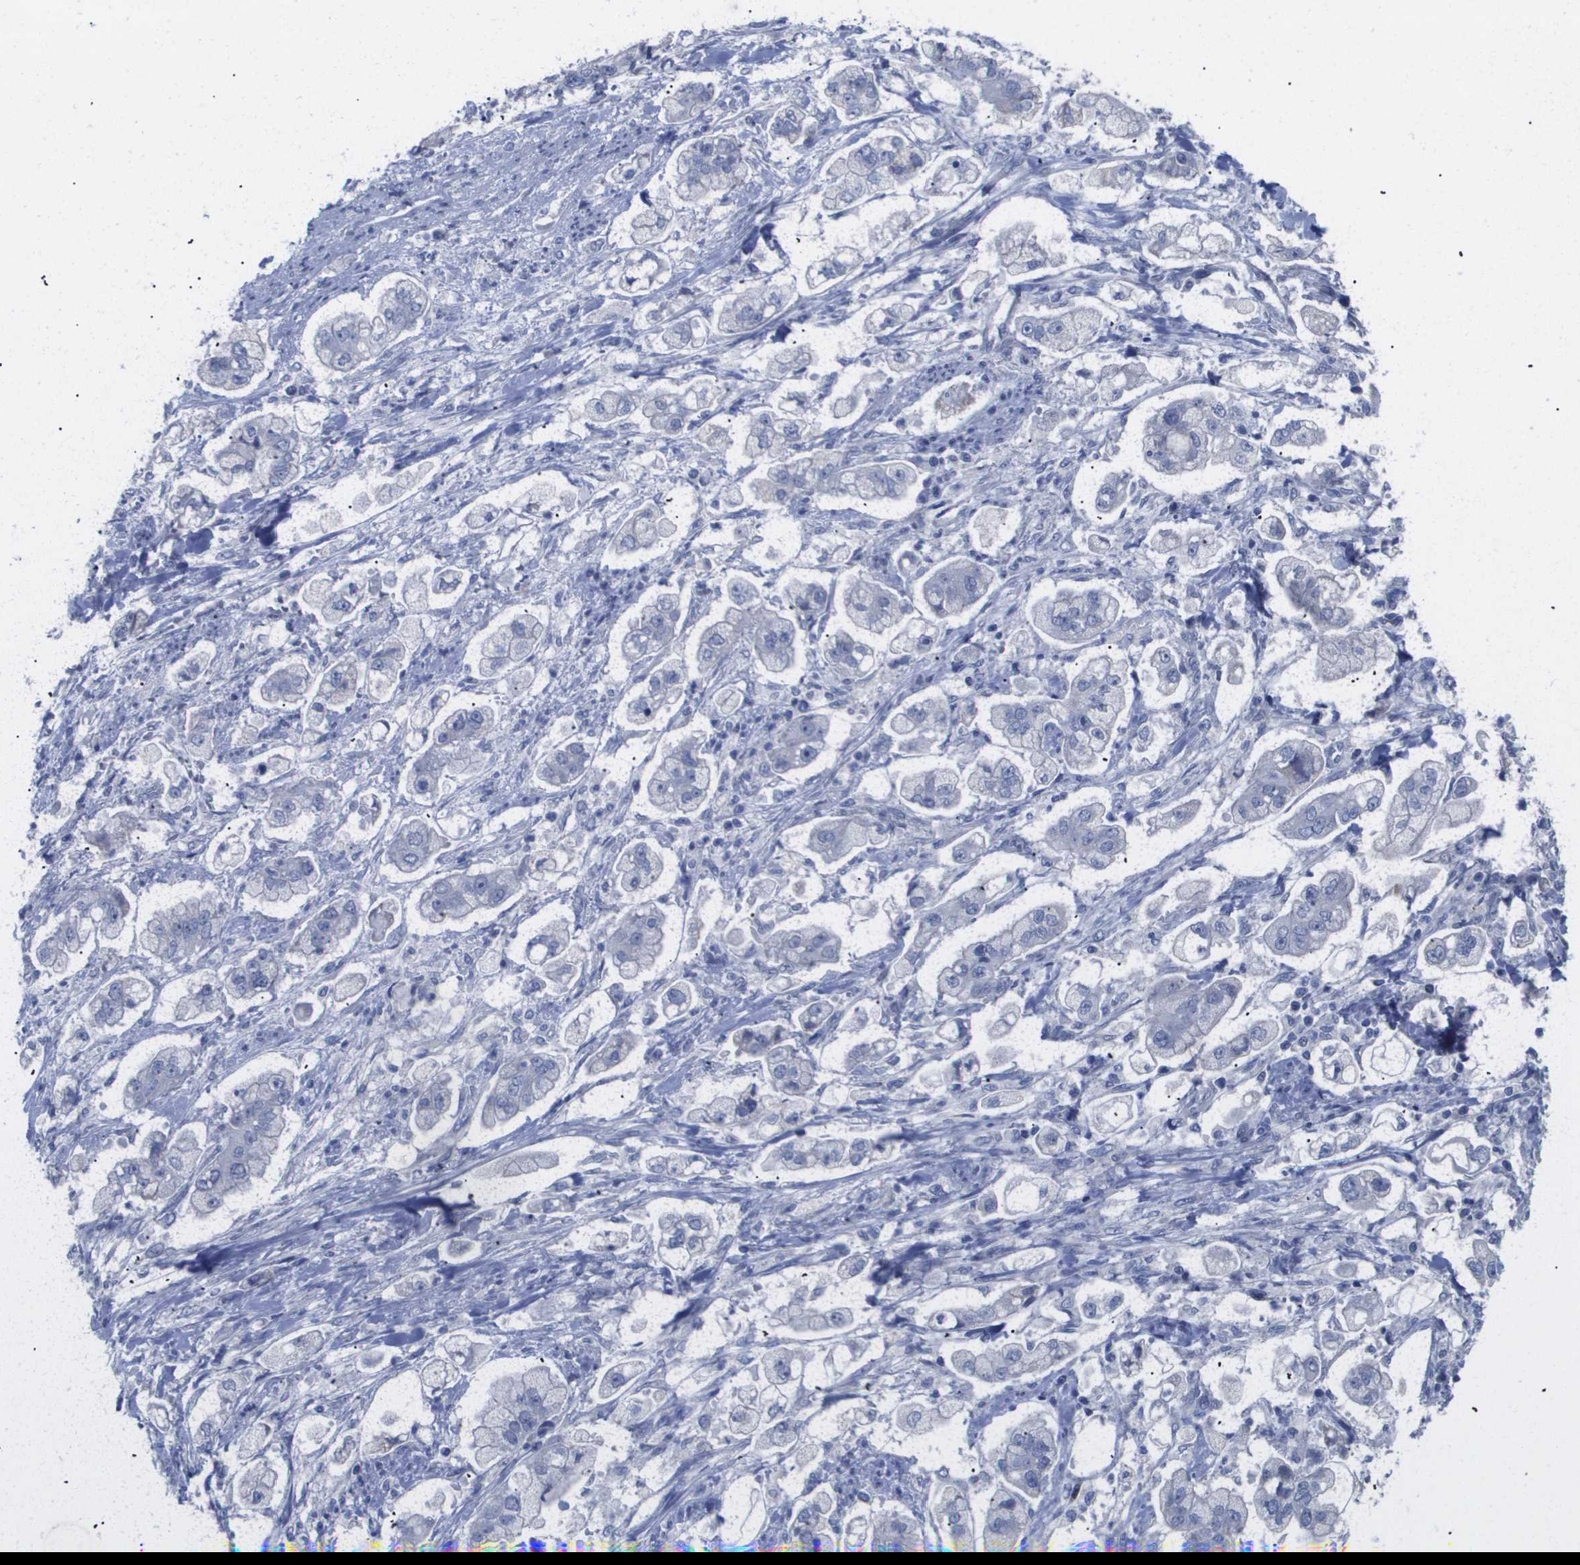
{"staining": {"intensity": "negative", "quantity": "none", "location": "none"}, "tissue": "stomach cancer", "cell_type": "Tumor cells", "image_type": "cancer", "snomed": [{"axis": "morphology", "description": "Adenocarcinoma, NOS"}, {"axis": "topography", "description": "Stomach"}], "caption": "DAB (3,3'-diaminobenzidine) immunohistochemical staining of human adenocarcinoma (stomach) exhibits no significant staining in tumor cells. (Brightfield microscopy of DAB (3,3'-diaminobenzidine) IHC at high magnification).", "gene": "CAV3", "patient": {"sex": "male", "age": 62}}